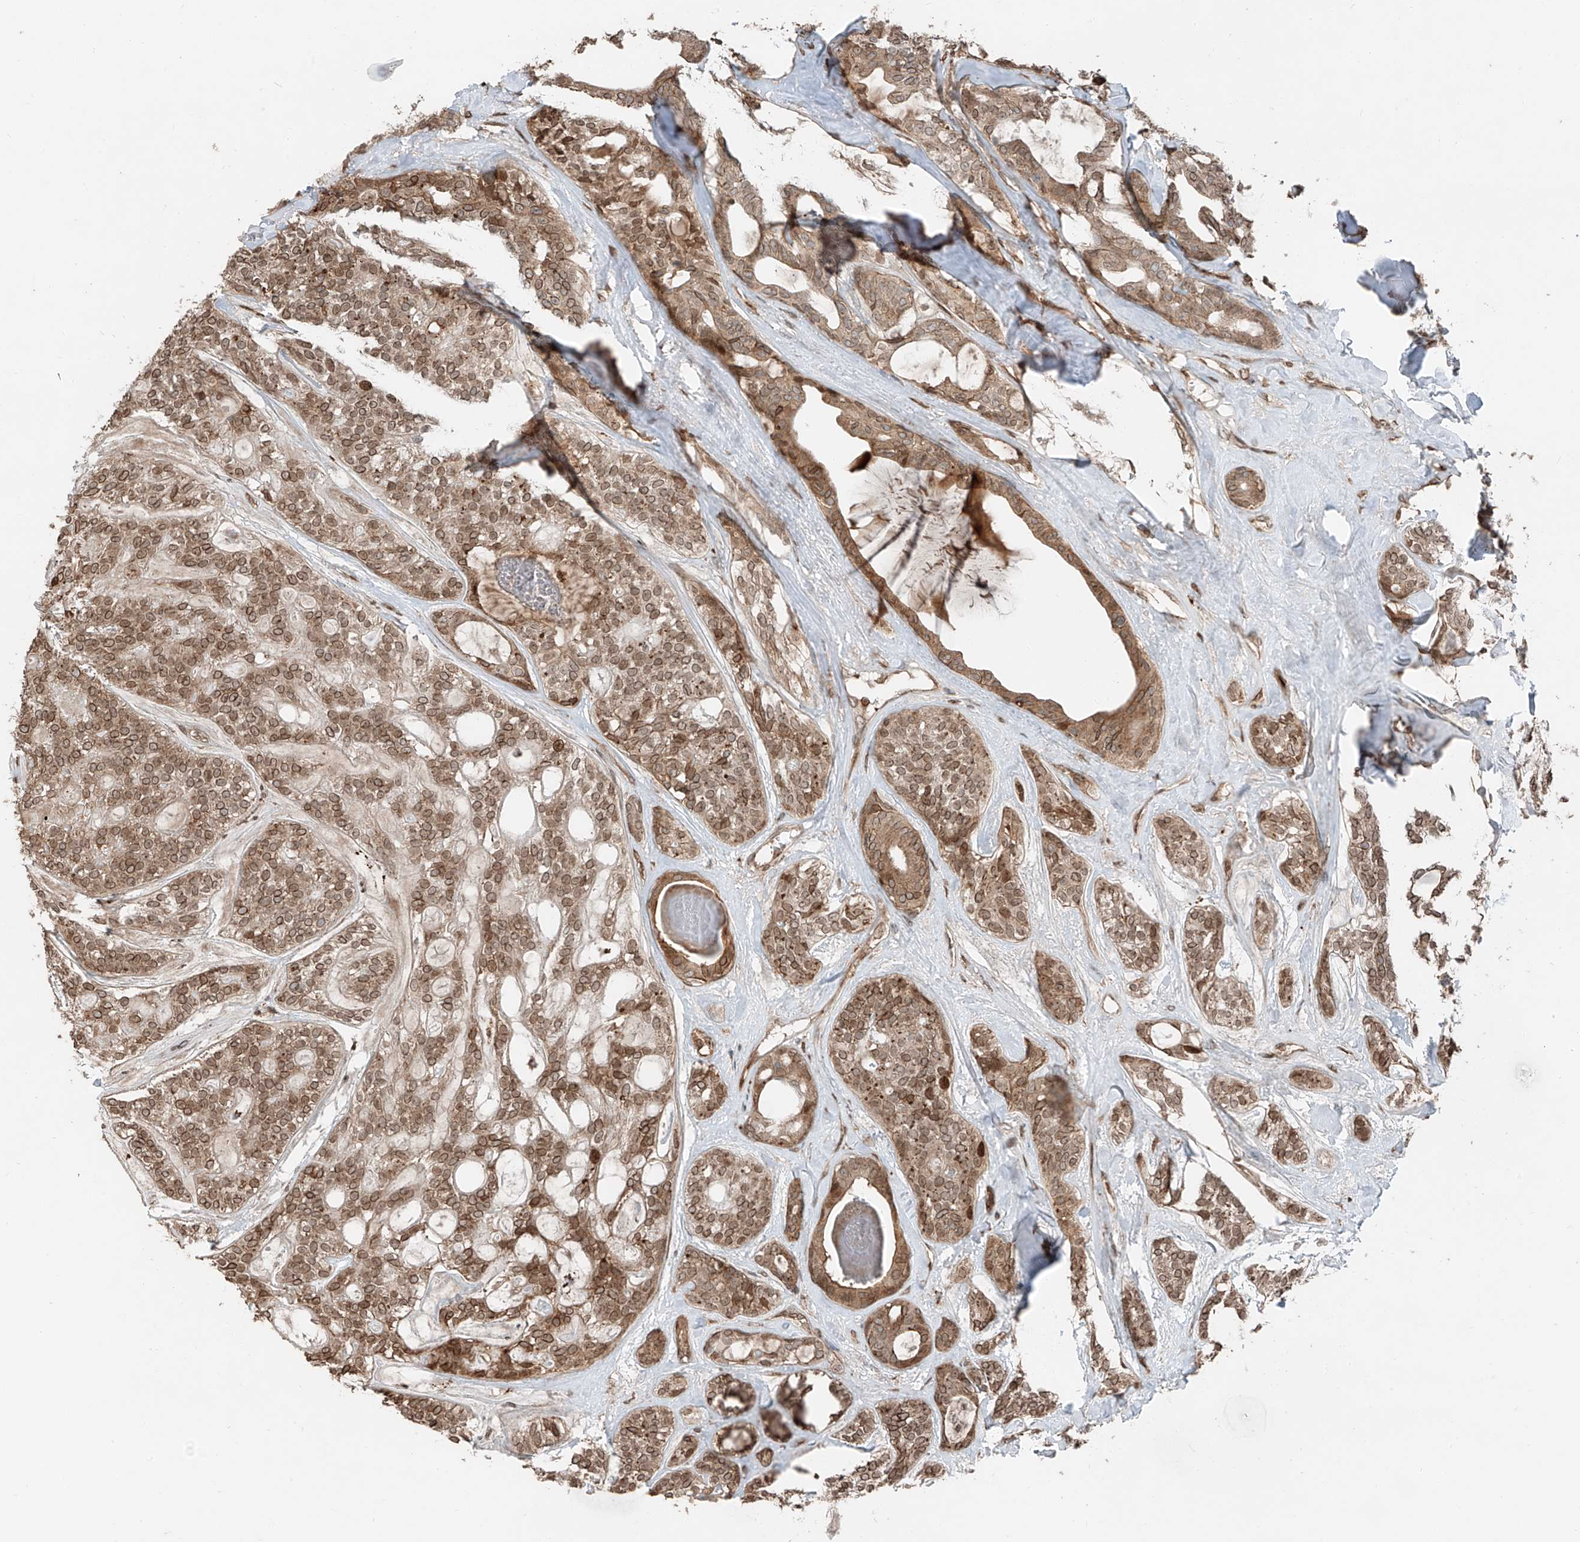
{"staining": {"intensity": "moderate", "quantity": ">75%", "location": "cytoplasmic/membranous,nuclear"}, "tissue": "head and neck cancer", "cell_type": "Tumor cells", "image_type": "cancer", "snomed": [{"axis": "morphology", "description": "Adenocarcinoma, NOS"}, {"axis": "topography", "description": "Head-Neck"}], "caption": "Immunohistochemistry (IHC) (DAB) staining of head and neck adenocarcinoma shows moderate cytoplasmic/membranous and nuclear protein expression in about >75% of tumor cells. (Stains: DAB (3,3'-diaminobenzidine) in brown, nuclei in blue, Microscopy: brightfield microscopy at high magnification).", "gene": "CEP162", "patient": {"sex": "male", "age": 66}}